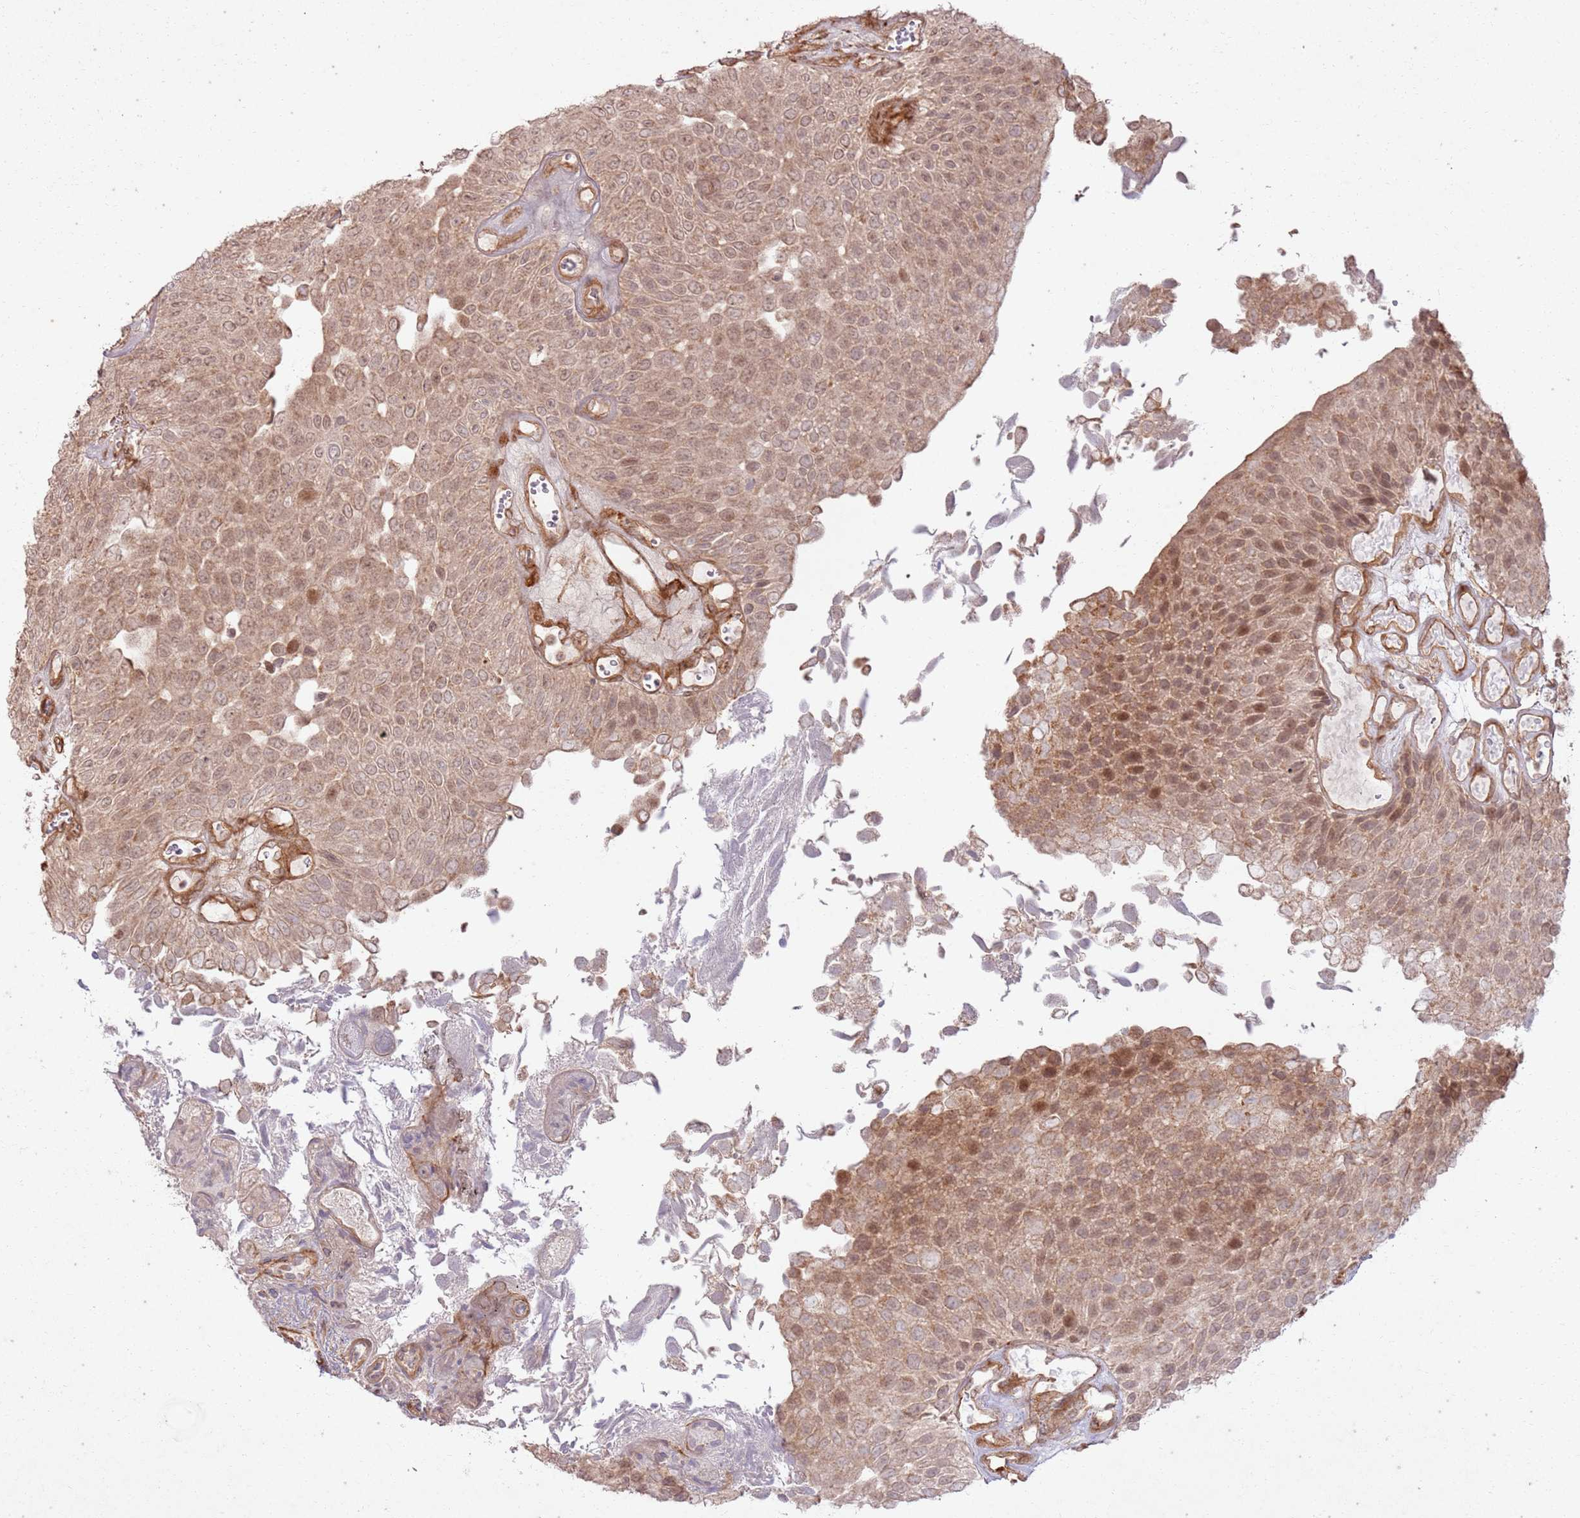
{"staining": {"intensity": "moderate", "quantity": ">75%", "location": "cytoplasmic/membranous,nuclear"}, "tissue": "urothelial cancer", "cell_type": "Tumor cells", "image_type": "cancer", "snomed": [{"axis": "morphology", "description": "Urothelial carcinoma, Low grade"}, {"axis": "topography", "description": "Urinary bladder"}], "caption": "Immunohistochemical staining of urothelial cancer demonstrates medium levels of moderate cytoplasmic/membranous and nuclear positivity in about >75% of tumor cells.", "gene": "ZNF623", "patient": {"sex": "male", "age": 89}}